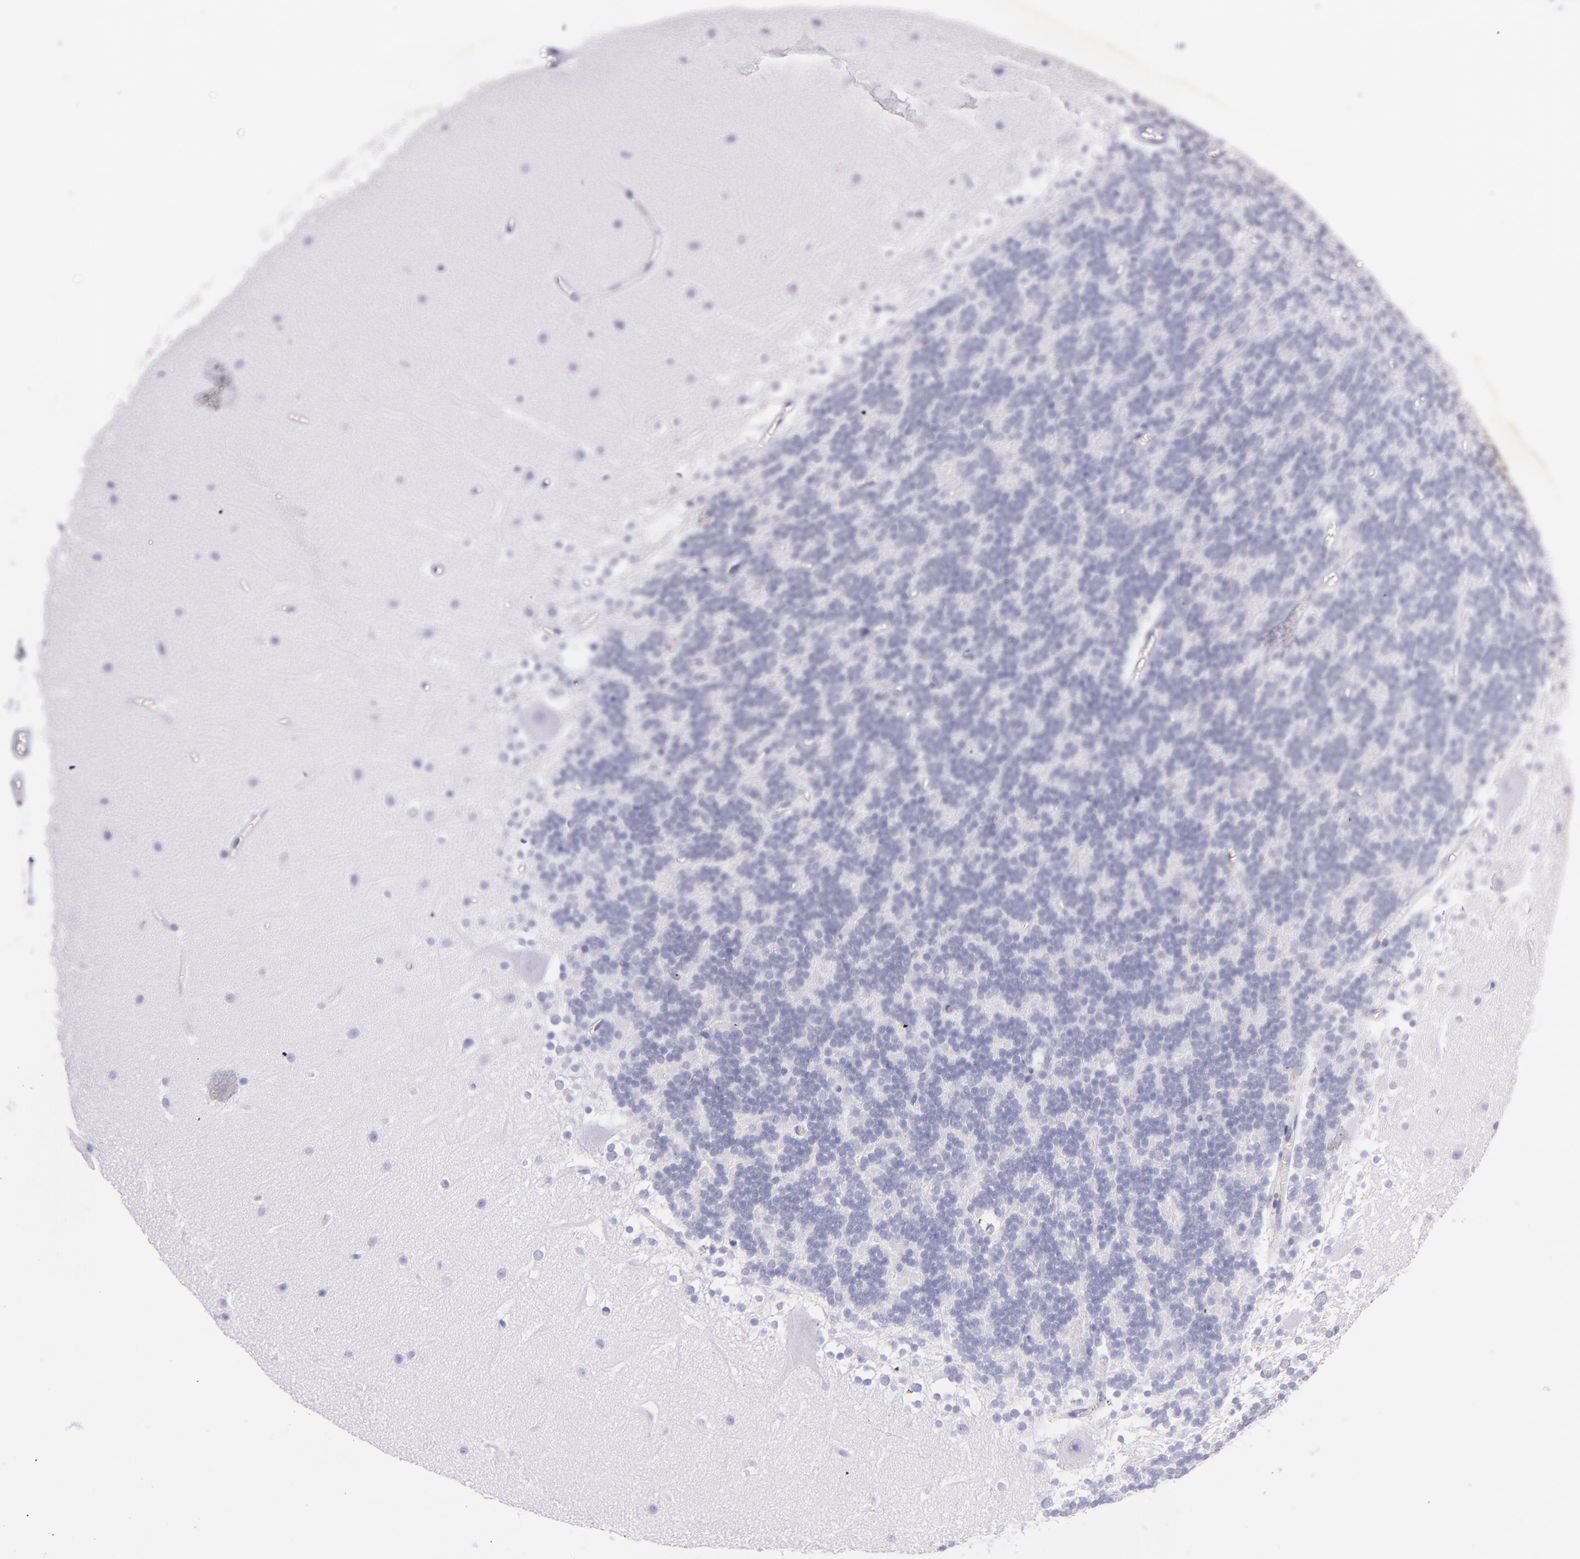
{"staining": {"intensity": "negative", "quantity": "none", "location": "none"}, "tissue": "cerebellum", "cell_type": "Cells in granular layer", "image_type": "normal", "snomed": [{"axis": "morphology", "description": "Normal tissue, NOS"}, {"axis": "topography", "description": "Cerebellum"}], "caption": "This is a image of immunohistochemistry (IHC) staining of unremarkable cerebellum, which shows no expression in cells in granular layer. (Brightfield microscopy of DAB (3,3'-diaminobenzidine) immunohistochemistry at high magnification).", "gene": "SFTPB", "patient": {"sex": "female", "age": 19}}